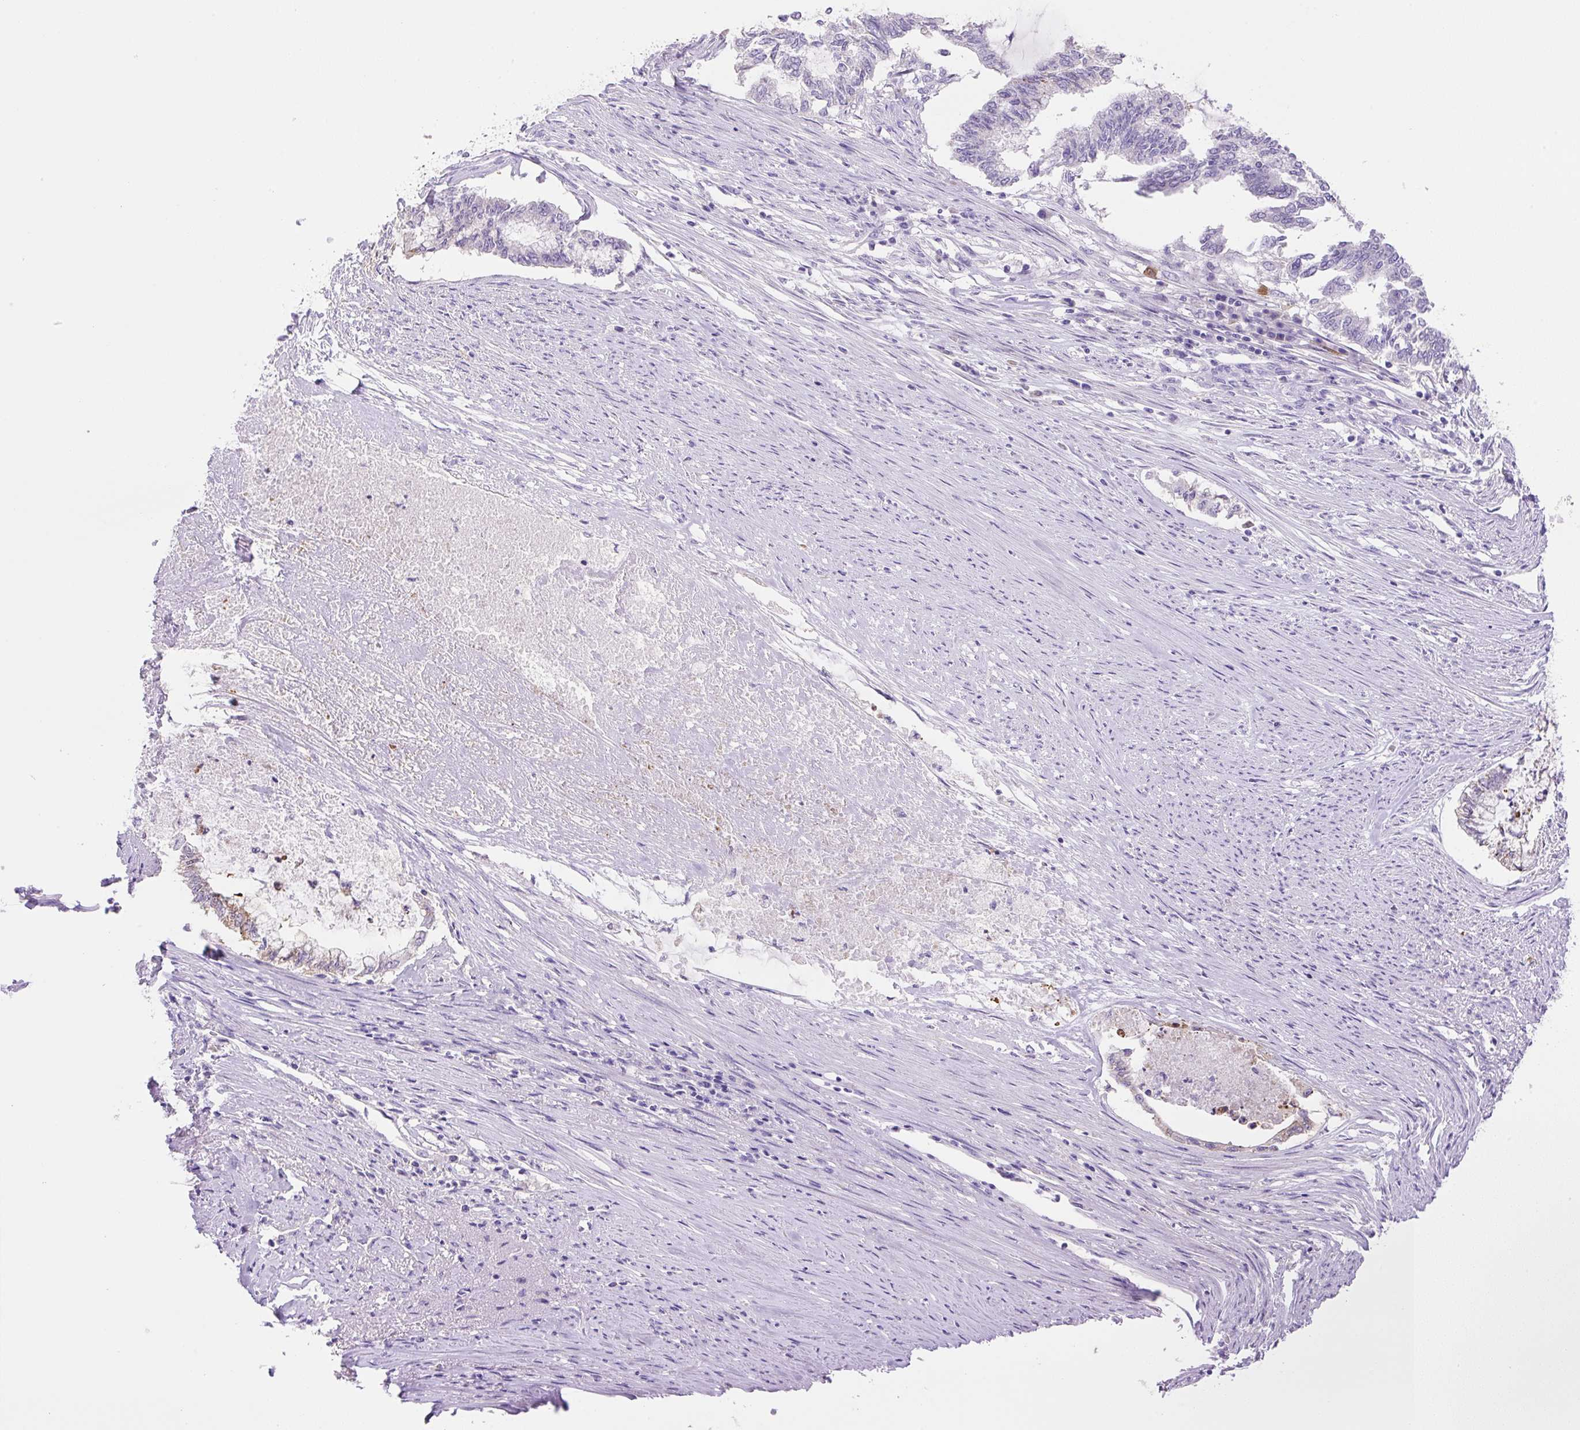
{"staining": {"intensity": "moderate", "quantity": "<25%", "location": "cytoplasmic/membranous"}, "tissue": "endometrial cancer", "cell_type": "Tumor cells", "image_type": "cancer", "snomed": [{"axis": "morphology", "description": "Adenocarcinoma, NOS"}, {"axis": "topography", "description": "Endometrium"}], "caption": "This is an image of immunohistochemistry (IHC) staining of endometrial cancer (adenocarcinoma), which shows moderate staining in the cytoplasmic/membranous of tumor cells.", "gene": "NDST3", "patient": {"sex": "female", "age": 79}}